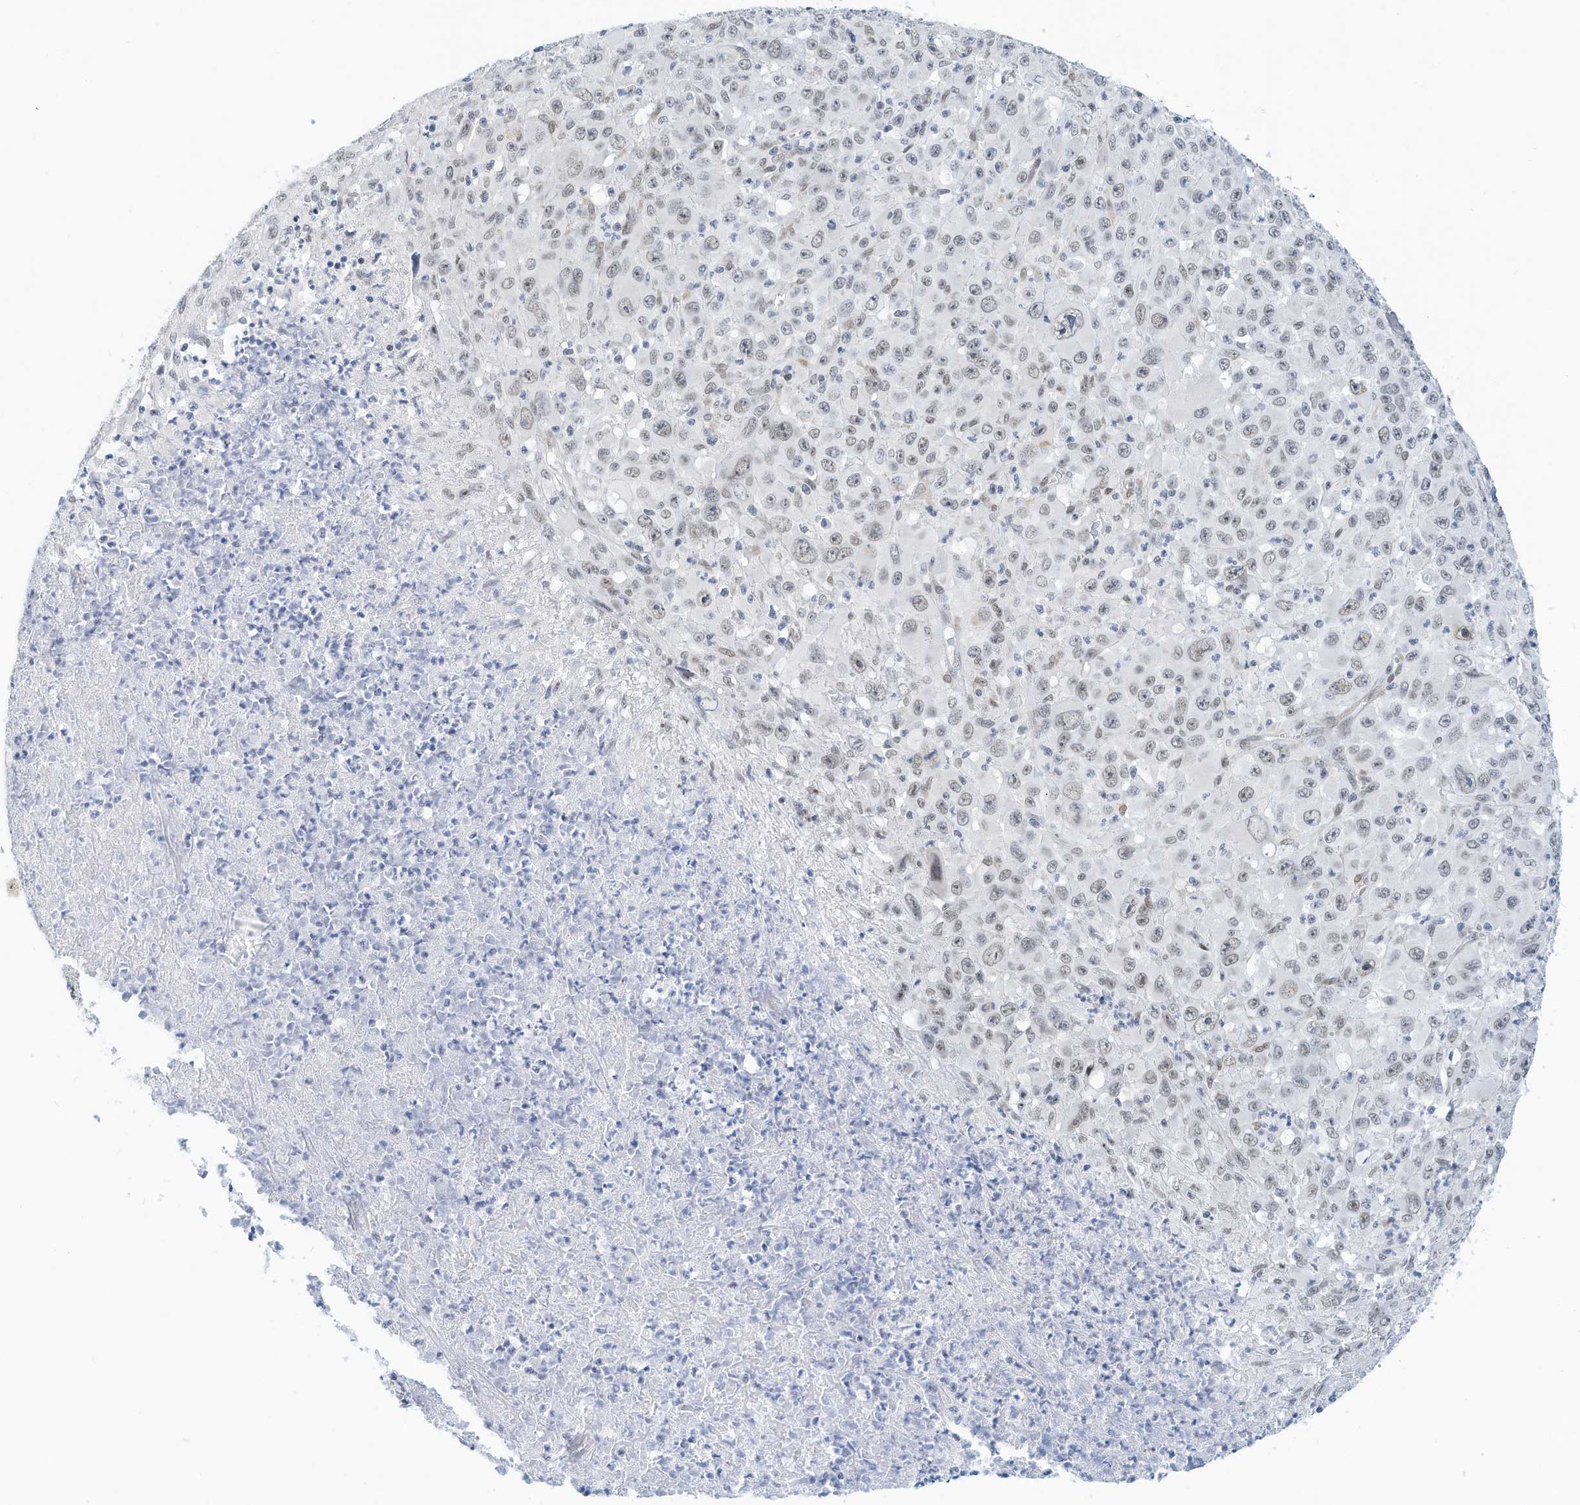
{"staining": {"intensity": "weak", "quantity": "25%-75%", "location": "nuclear"}, "tissue": "melanoma", "cell_type": "Tumor cells", "image_type": "cancer", "snomed": [{"axis": "morphology", "description": "Malignant melanoma, Metastatic site"}, {"axis": "topography", "description": "Skin"}], "caption": "This photomicrograph shows immunohistochemistry (IHC) staining of malignant melanoma (metastatic site), with low weak nuclear positivity in approximately 25%-75% of tumor cells.", "gene": "ARHGAP28", "patient": {"sex": "female", "age": 56}}